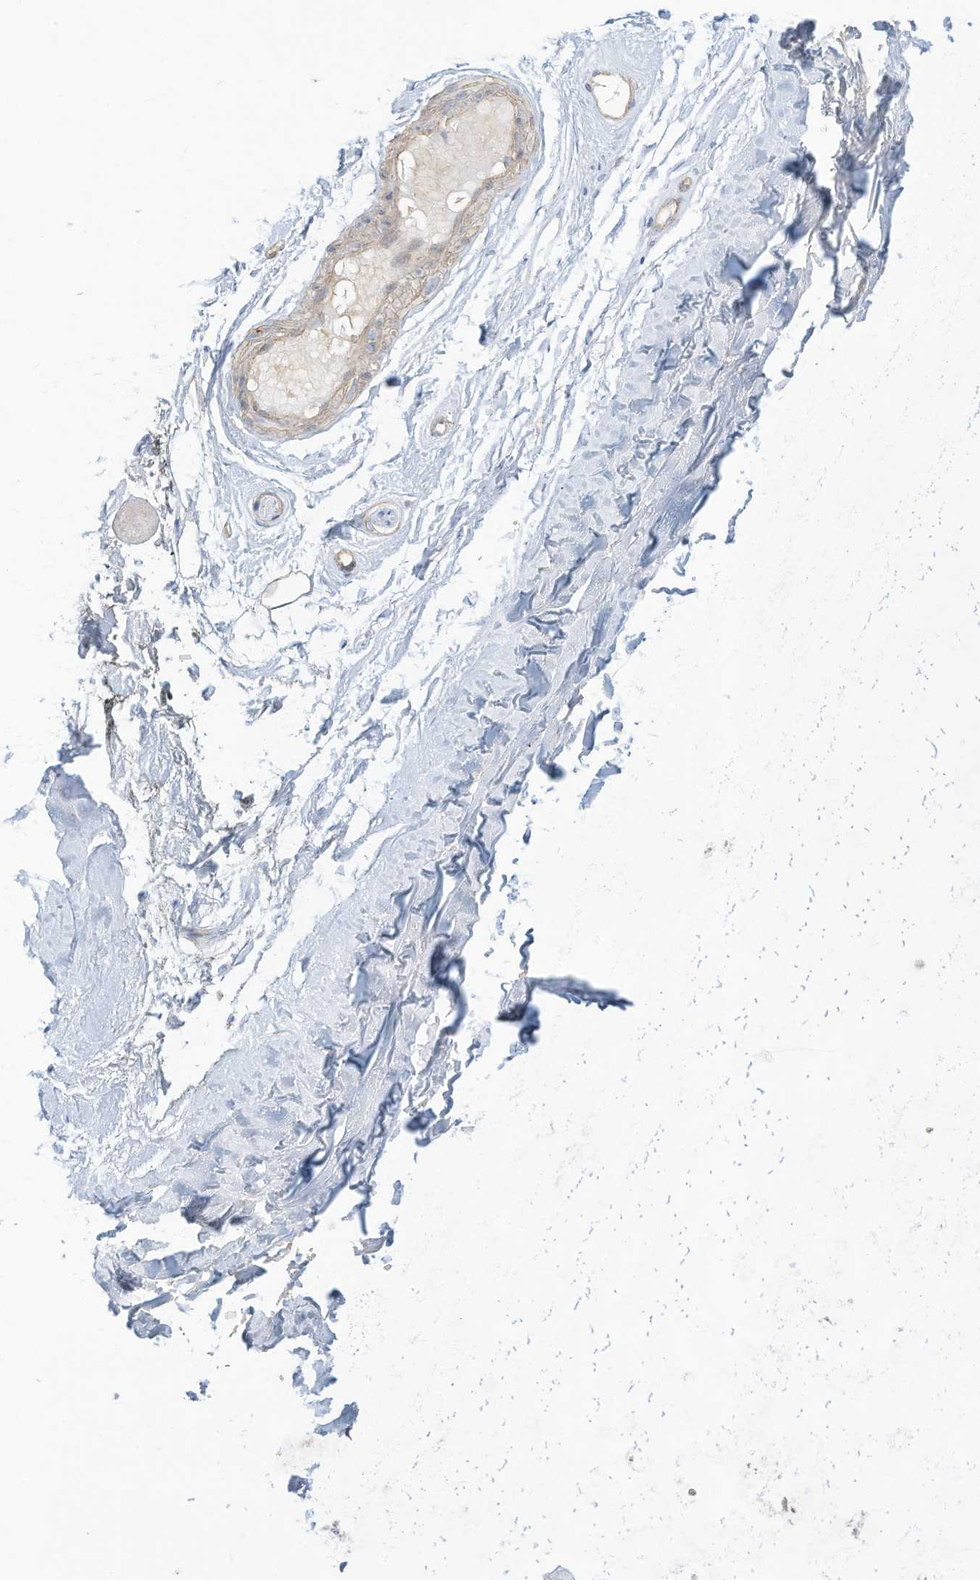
{"staining": {"intensity": "negative", "quantity": "none", "location": "none"}, "tissue": "adipose tissue", "cell_type": "Adipocytes", "image_type": "normal", "snomed": [{"axis": "morphology", "description": "Normal tissue, NOS"}, {"axis": "morphology", "description": "Basal cell carcinoma"}, {"axis": "topography", "description": "Skin"}], "caption": "DAB (3,3'-diaminobenzidine) immunohistochemical staining of normal adipose tissue exhibits no significant positivity in adipocytes.", "gene": "ADAT2", "patient": {"sex": "female", "age": 89}}